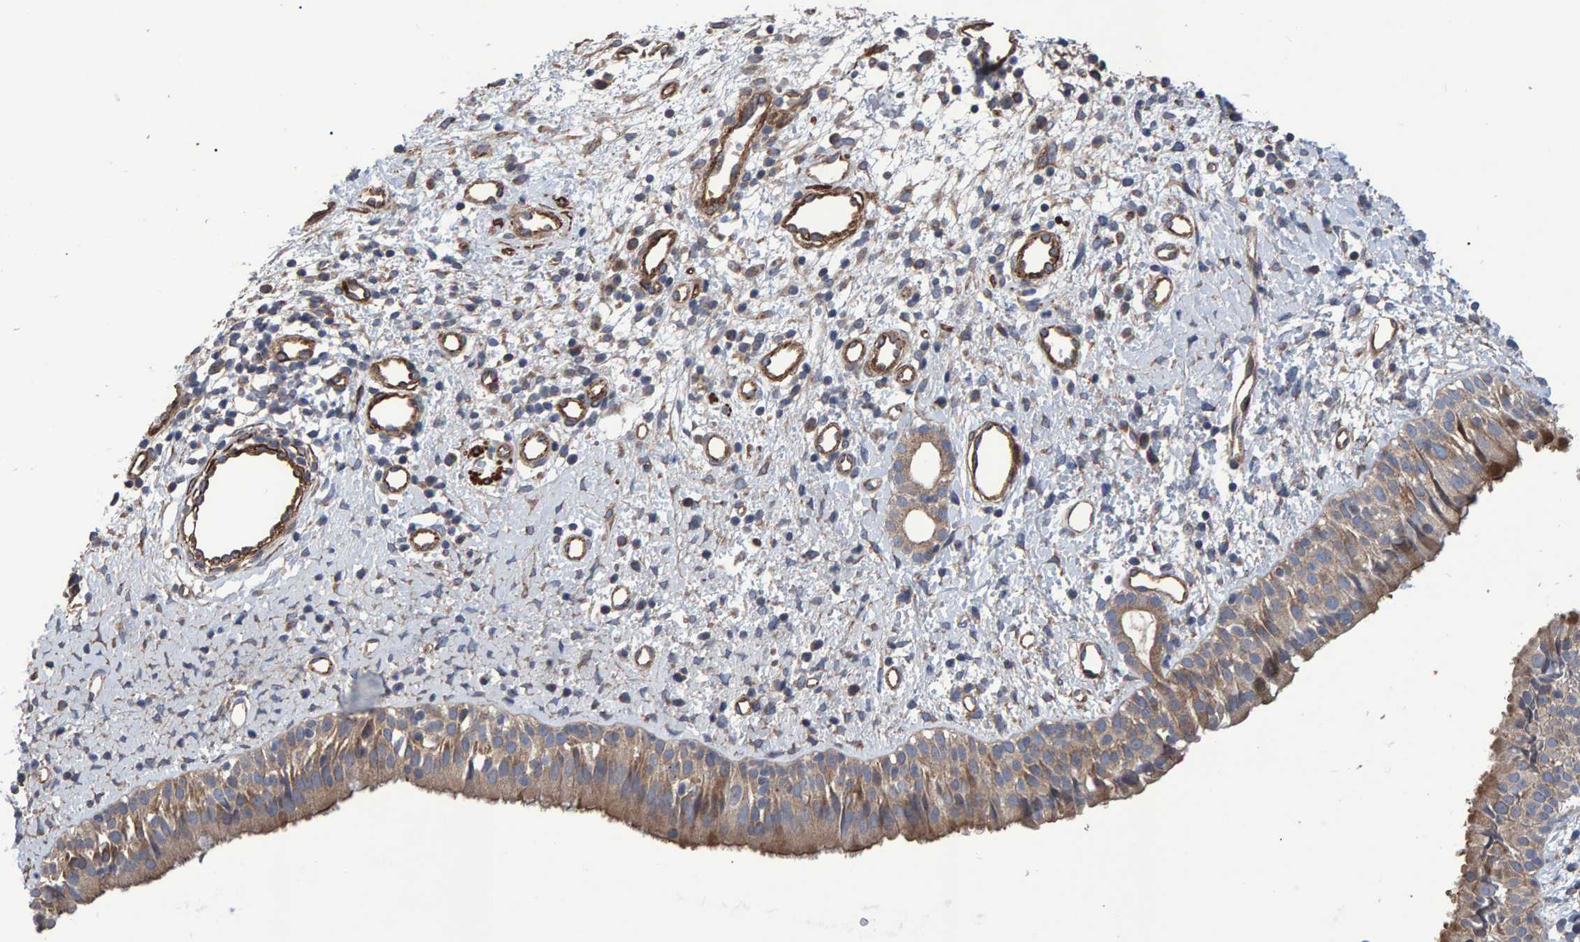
{"staining": {"intensity": "moderate", "quantity": ">75%", "location": "cytoplasmic/membranous"}, "tissue": "nasopharynx", "cell_type": "Respiratory epithelial cells", "image_type": "normal", "snomed": [{"axis": "morphology", "description": "Normal tissue, NOS"}, {"axis": "topography", "description": "Nasopharynx"}], "caption": "Moderate cytoplasmic/membranous positivity for a protein is present in about >75% of respiratory epithelial cells of benign nasopharynx using immunohistochemistry (IHC).", "gene": "SLIT2", "patient": {"sex": "male", "age": 22}}